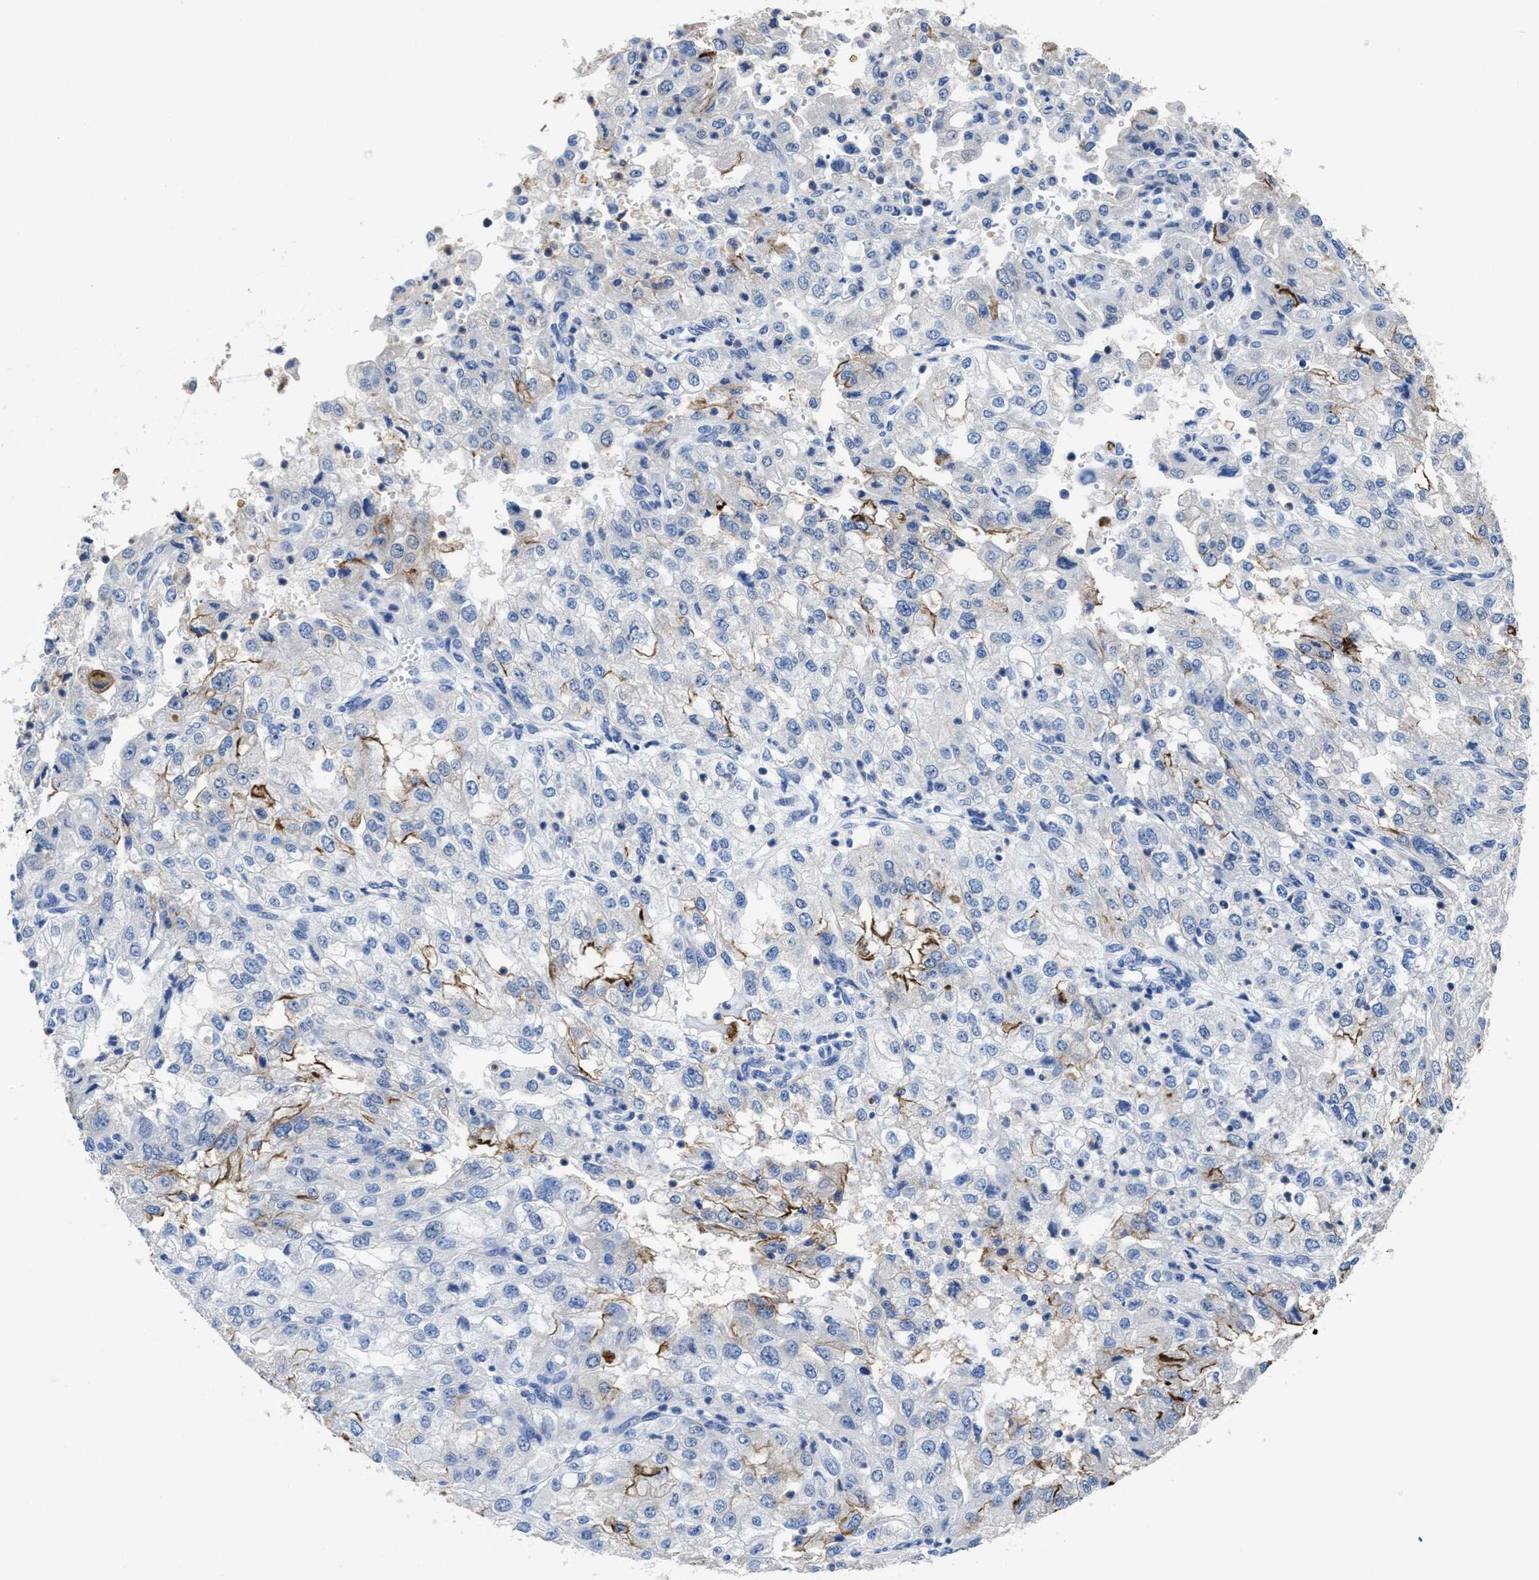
{"staining": {"intensity": "negative", "quantity": "none", "location": "none"}, "tissue": "renal cancer", "cell_type": "Tumor cells", "image_type": "cancer", "snomed": [{"axis": "morphology", "description": "Adenocarcinoma, NOS"}, {"axis": "topography", "description": "Kidney"}], "caption": "Immunohistochemistry (IHC) photomicrograph of neoplastic tissue: renal cancer stained with DAB demonstrates no significant protein positivity in tumor cells. (Stains: DAB immunohistochemistry (IHC) with hematoxylin counter stain, Microscopy: brightfield microscopy at high magnification).", "gene": "HOOK1", "patient": {"sex": "female", "age": 54}}